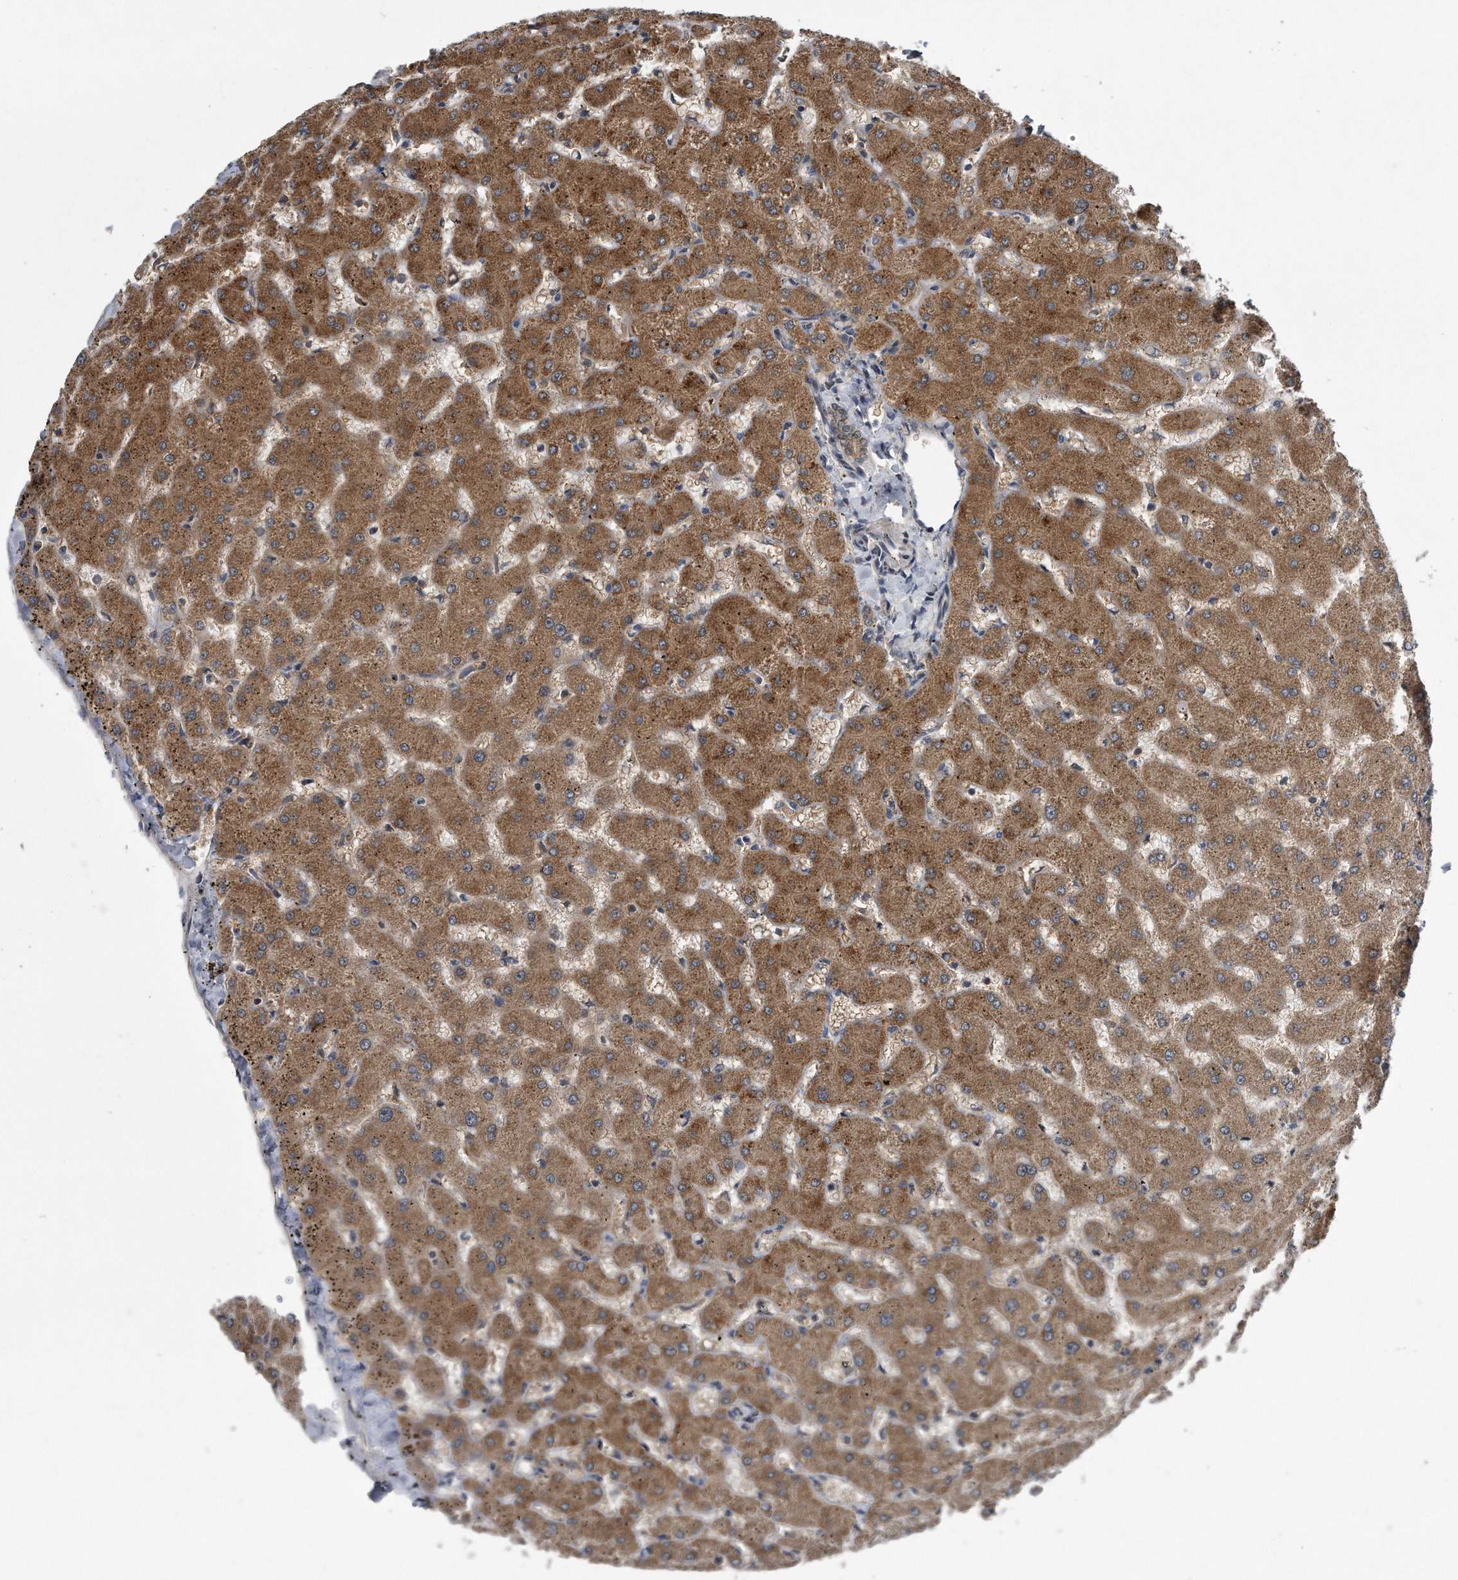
{"staining": {"intensity": "moderate", "quantity": ">75%", "location": "cytoplasmic/membranous"}, "tissue": "liver", "cell_type": "Cholangiocytes", "image_type": "normal", "snomed": [{"axis": "morphology", "description": "Normal tissue, NOS"}, {"axis": "topography", "description": "Liver"}], "caption": "Immunohistochemical staining of unremarkable human liver displays medium levels of moderate cytoplasmic/membranous expression in about >75% of cholangiocytes.", "gene": "ALPK2", "patient": {"sex": "female", "age": 63}}